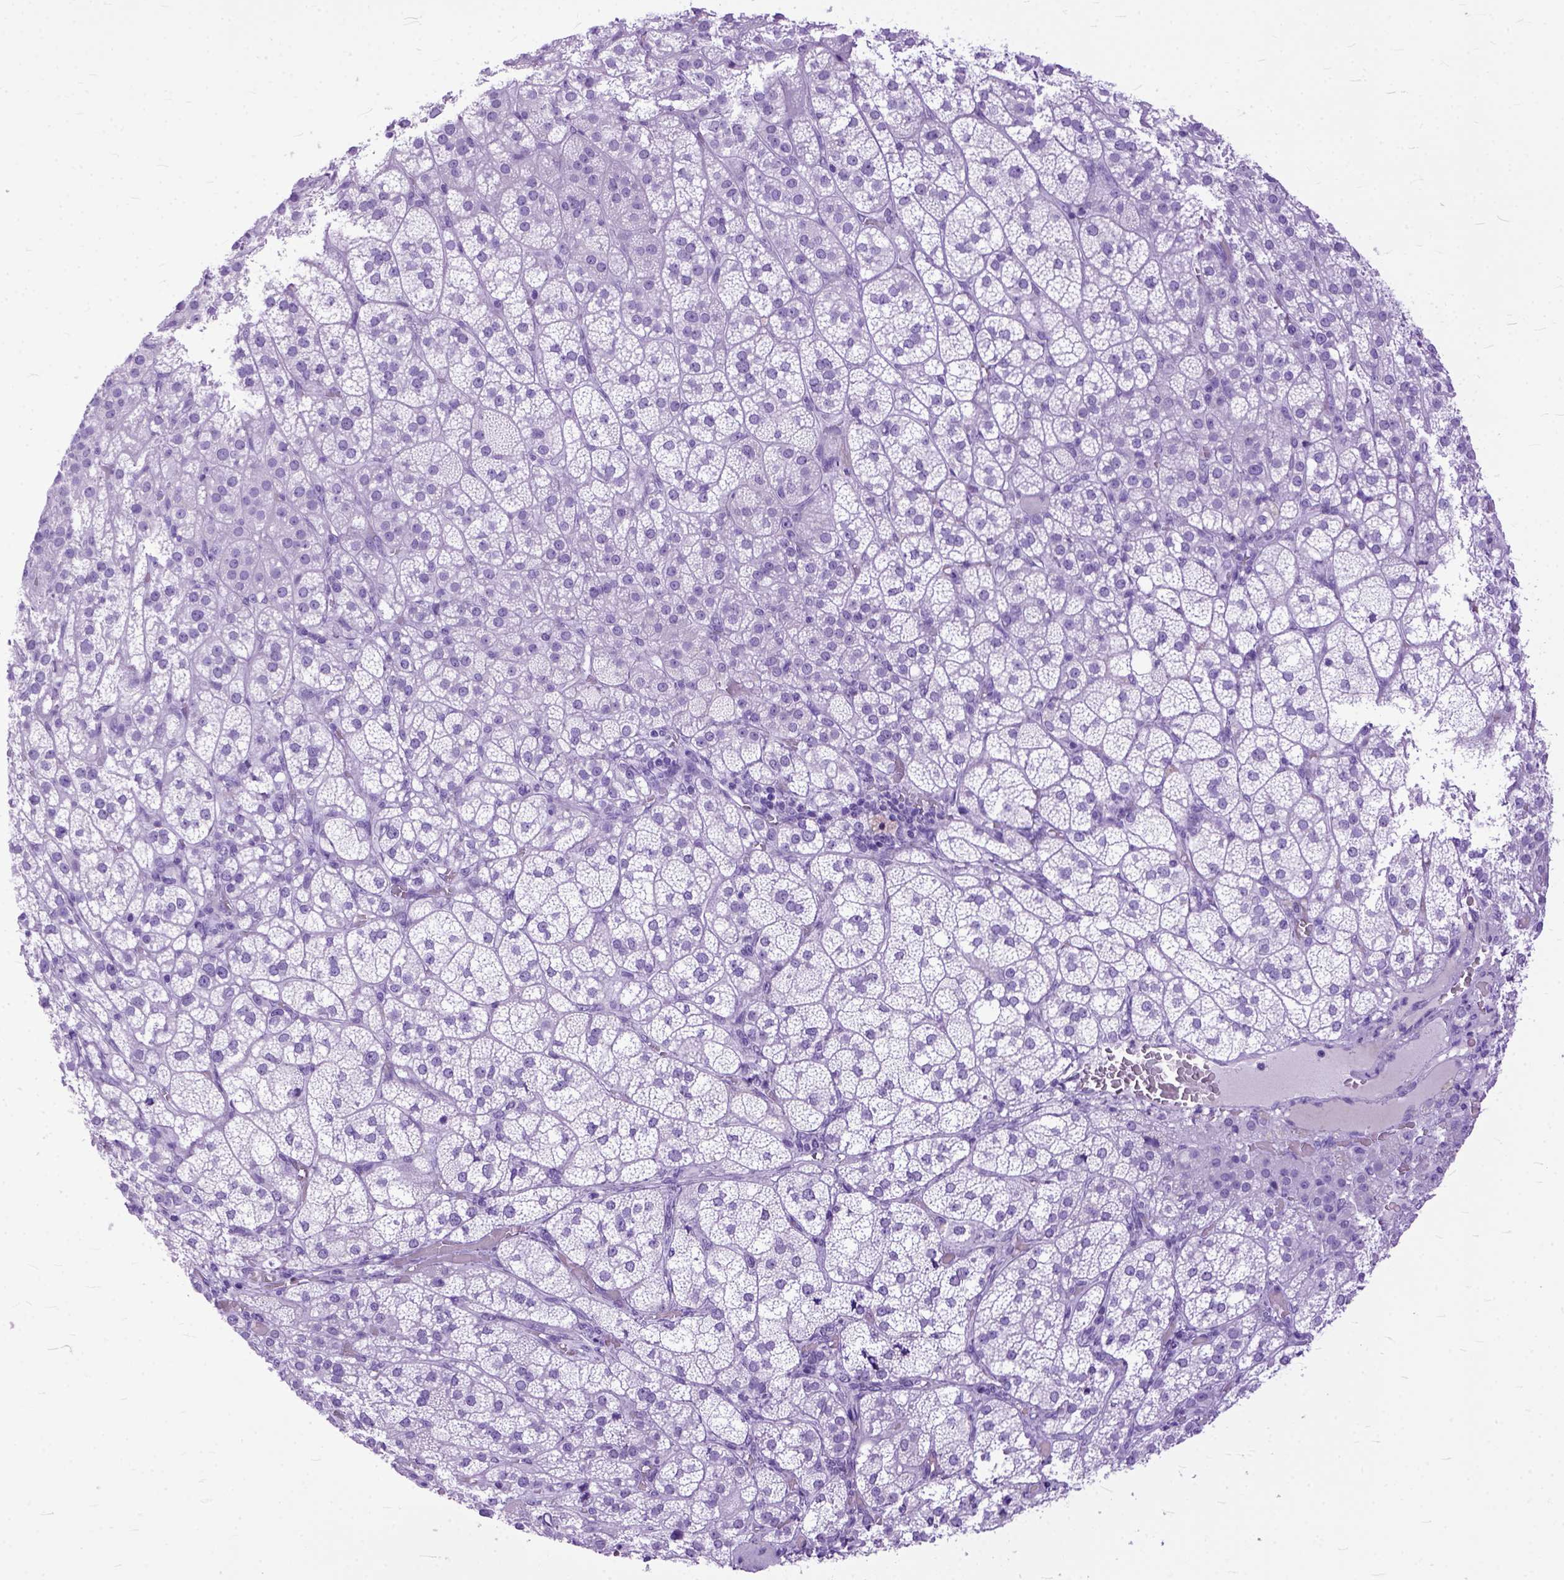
{"staining": {"intensity": "negative", "quantity": "none", "location": "none"}, "tissue": "adrenal gland", "cell_type": "Glandular cells", "image_type": "normal", "snomed": [{"axis": "morphology", "description": "Normal tissue, NOS"}, {"axis": "topography", "description": "Adrenal gland"}], "caption": "Immunohistochemistry (IHC) of unremarkable adrenal gland shows no expression in glandular cells.", "gene": "GNGT1", "patient": {"sex": "female", "age": 60}}